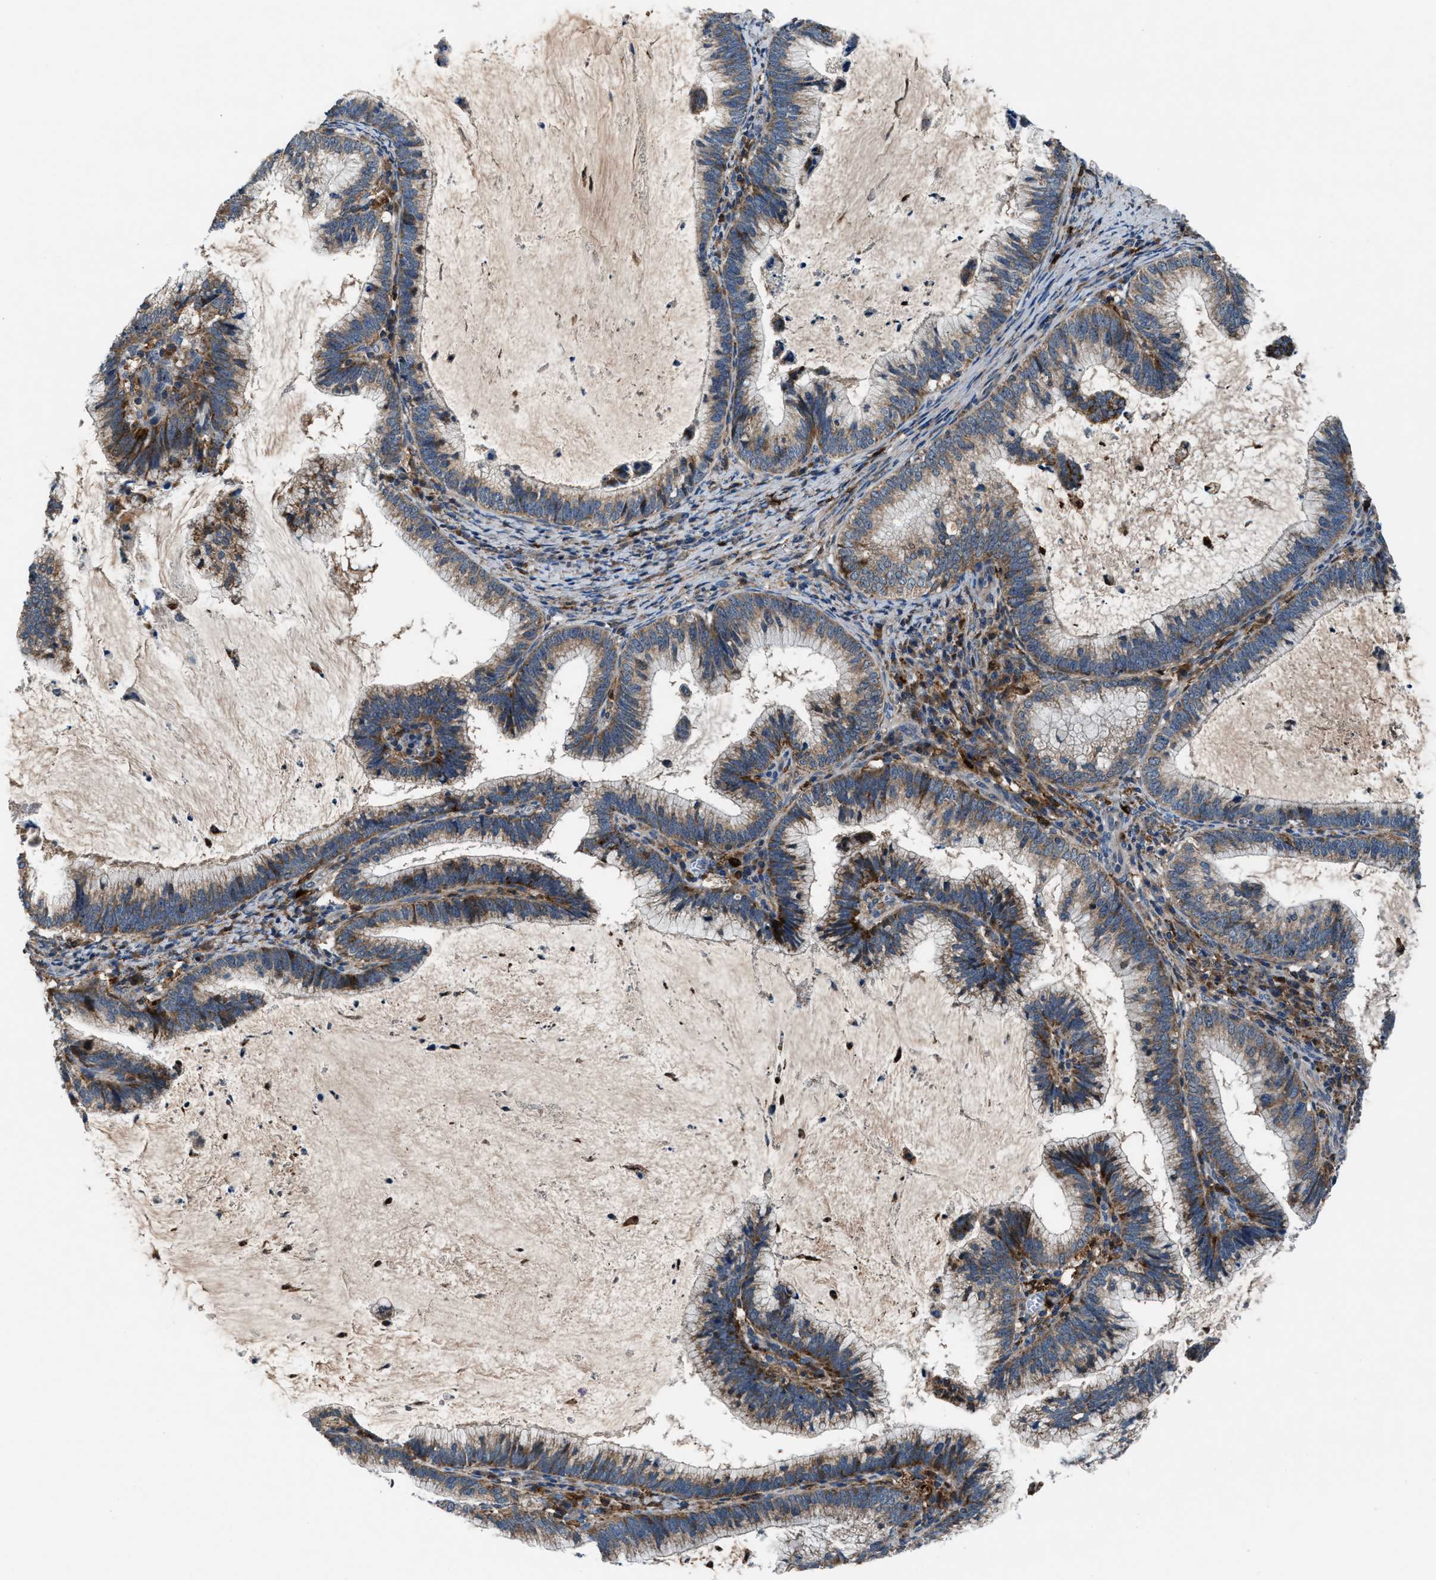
{"staining": {"intensity": "weak", "quantity": ">75%", "location": "cytoplasmic/membranous"}, "tissue": "cervical cancer", "cell_type": "Tumor cells", "image_type": "cancer", "snomed": [{"axis": "morphology", "description": "Adenocarcinoma, NOS"}, {"axis": "topography", "description": "Cervix"}], "caption": "Protein staining of cervical cancer (adenocarcinoma) tissue exhibits weak cytoplasmic/membranous expression in approximately >75% of tumor cells.", "gene": "FAM221A", "patient": {"sex": "female", "age": 36}}